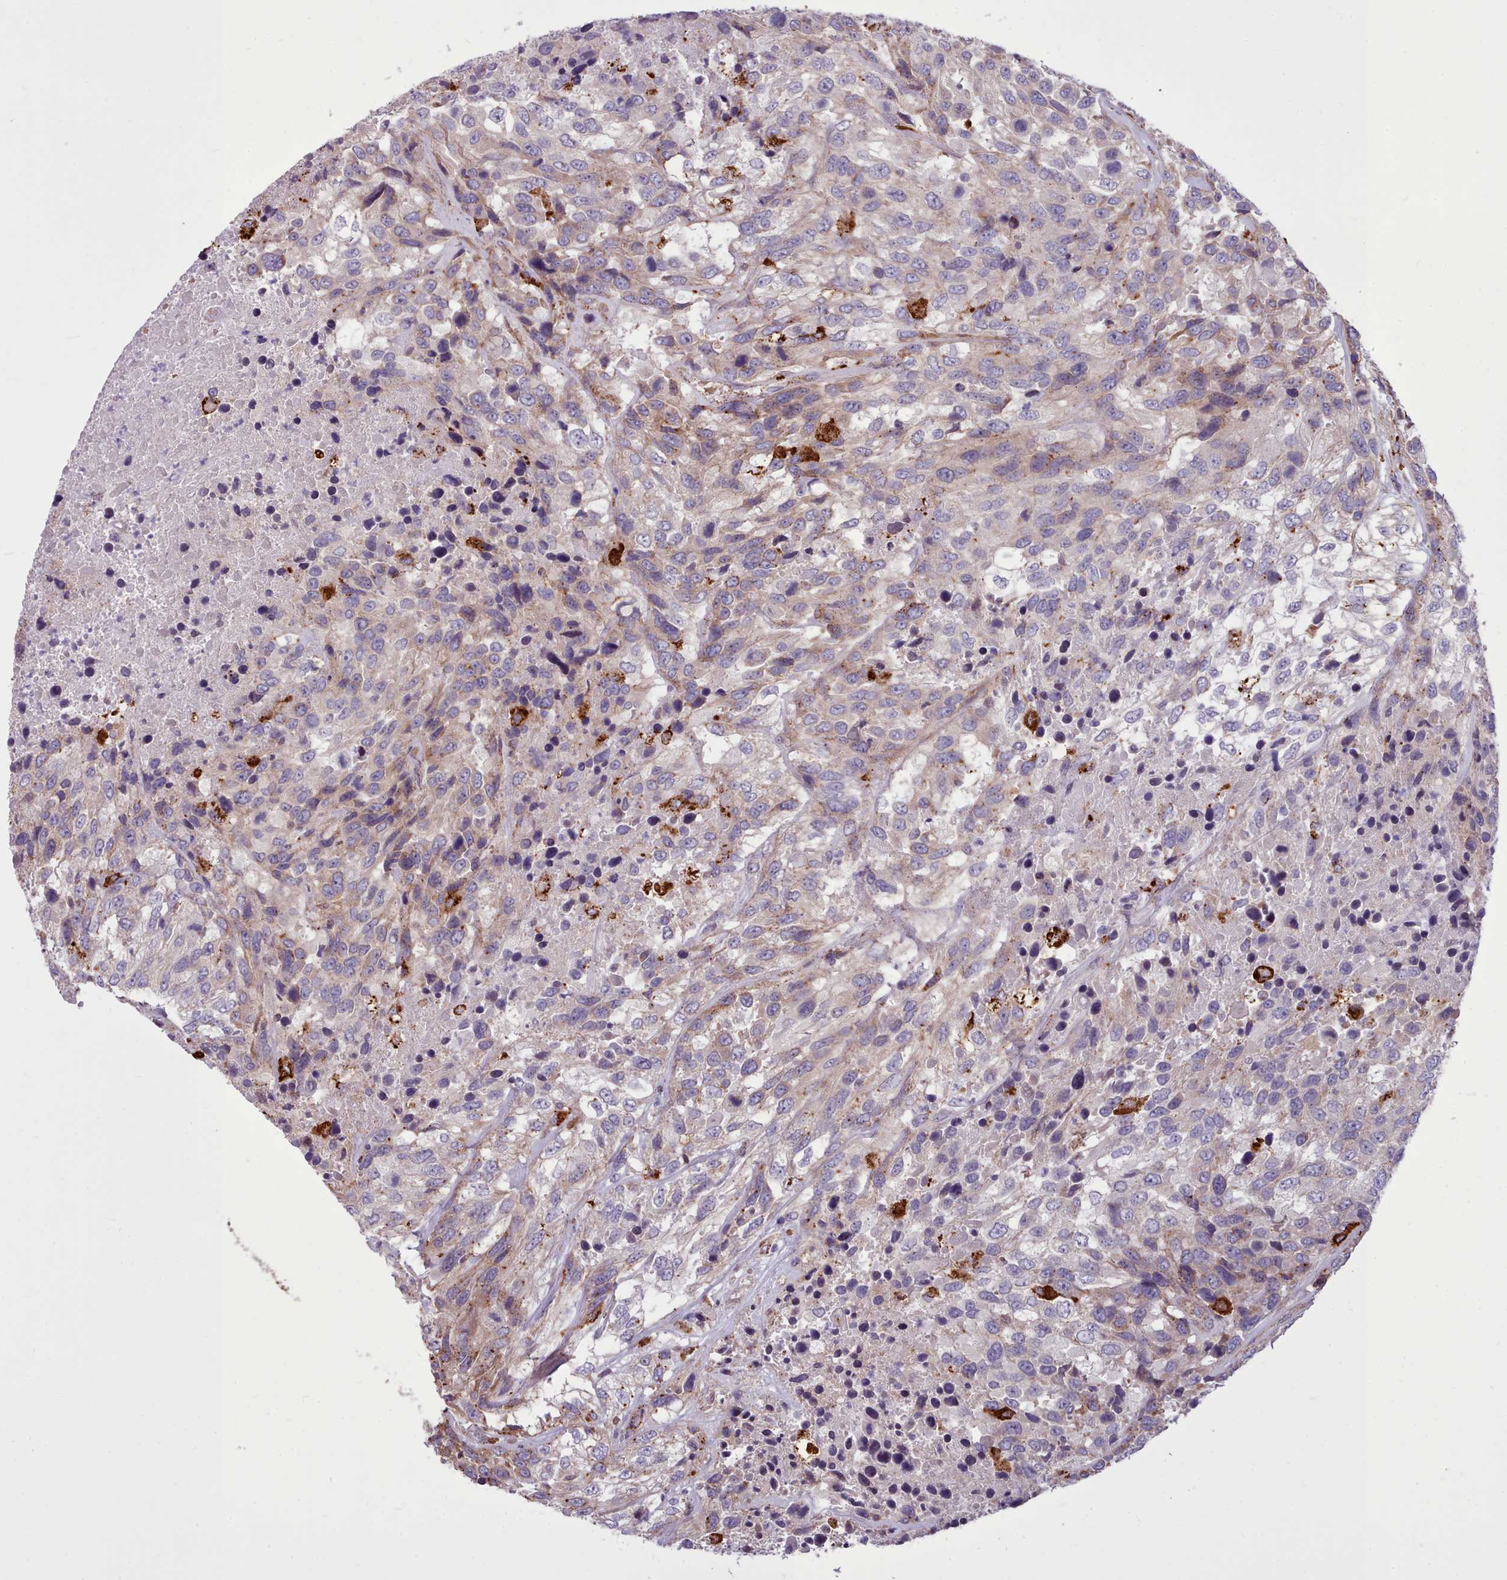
{"staining": {"intensity": "weak", "quantity": "25%-75%", "location": "cytoplasmic/membranous"}, "tissue": "urothelial cancer", "cell_type": "Tumor cells", "image_type": "cancer", "snomed": [{"axis": "morphology", "description": "Urothelial carcinoma, High grade"}, {"axis": "topography", "description": "Urinary bladder"}], "caption": "This is an image of immunohistochemistry (IHC) staining of high-grade urothelial carcinoma, which shows weak staining in the cytoplasmic/membranous of tumor cells.", "gene": "PACSIN3", "patient": {"sex": "female", "age": 70}}